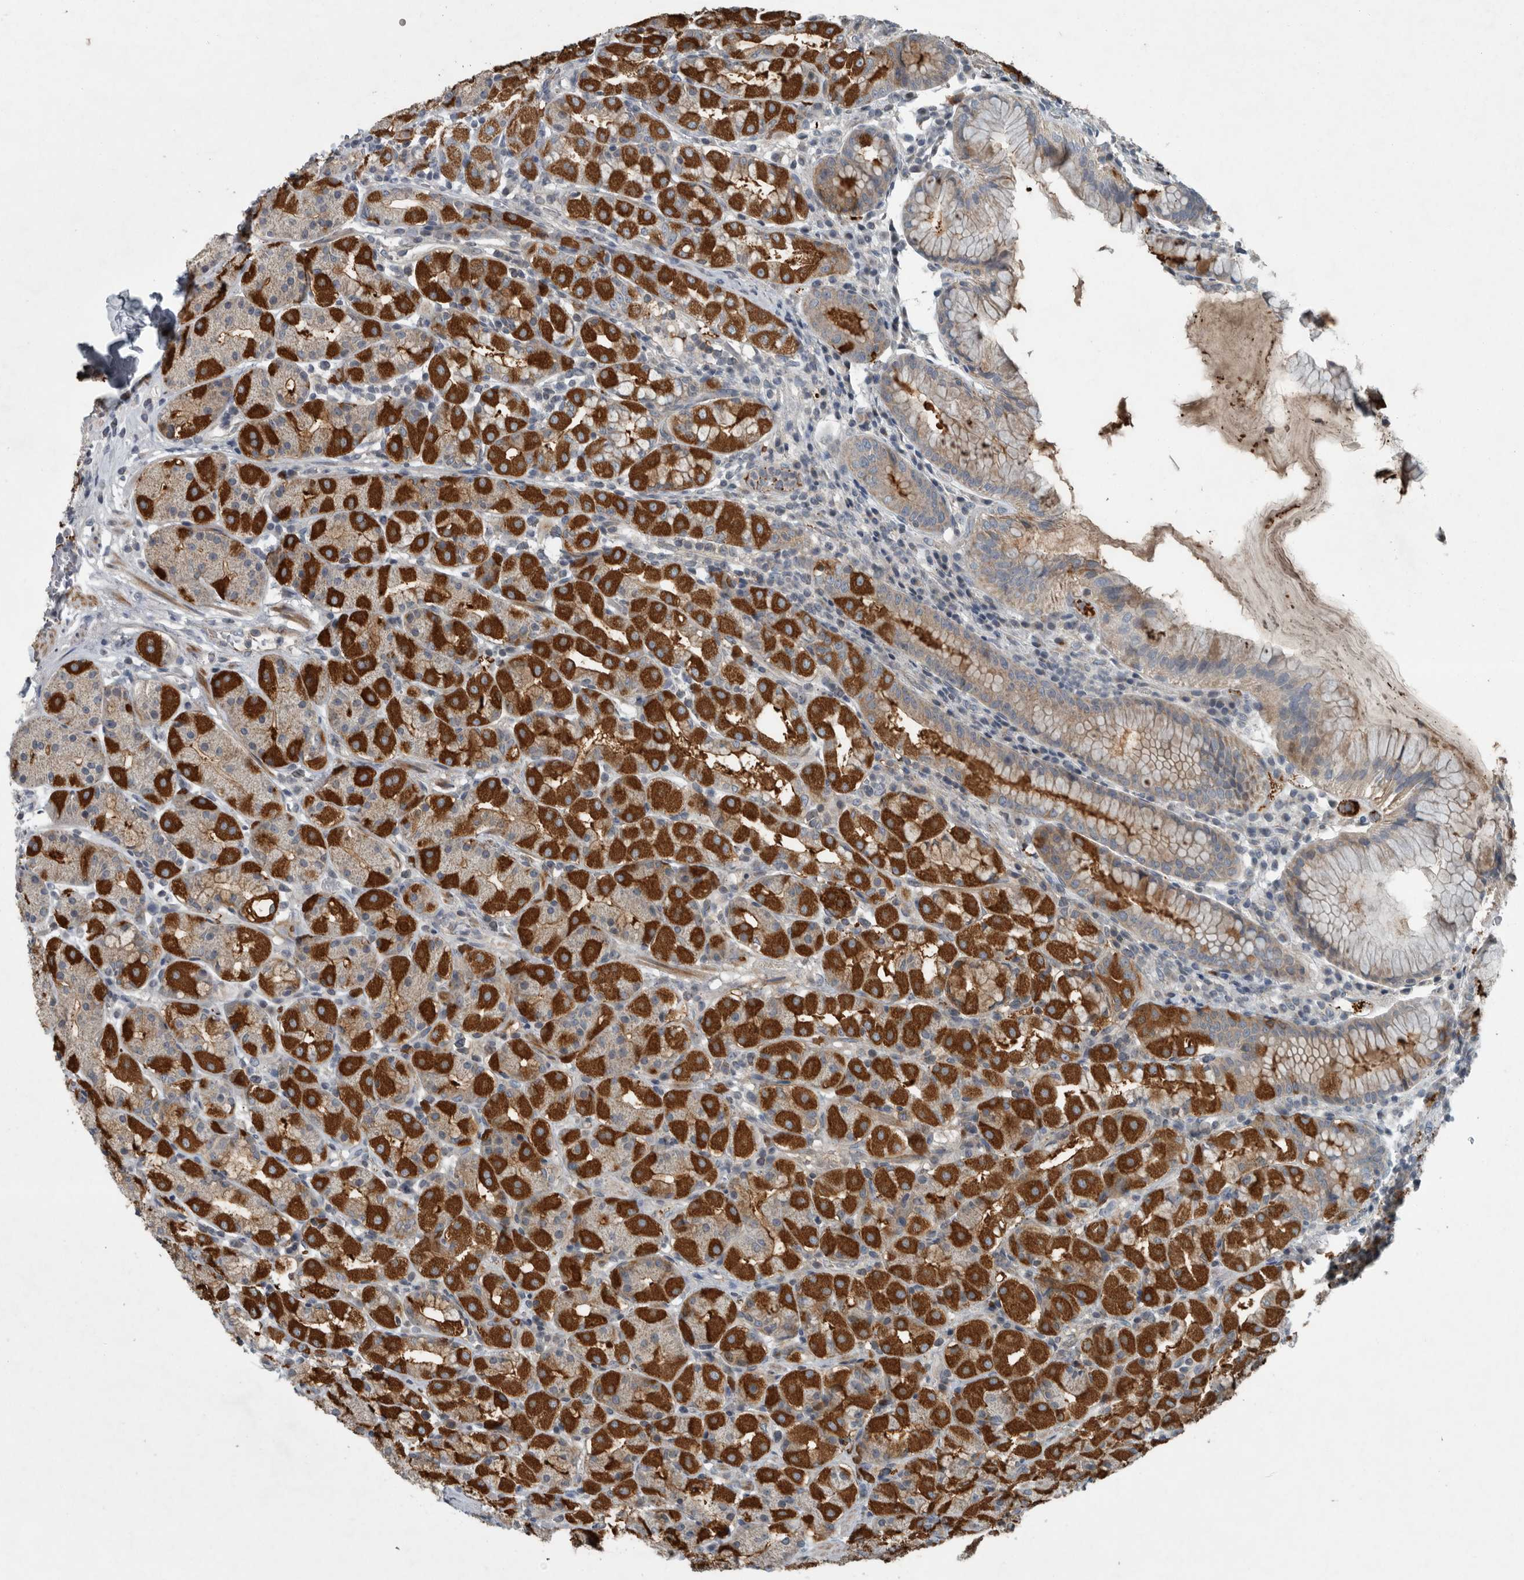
{"staining": {"intensity": "strong", "quantity": "25%-75%", "location": "cytoplasmic/membranous"}, "tissue": "stomach", "cell_type": "Glandular cells", "image_type": "normal", "snomed": [{"axis": "morphology", "description": "Normal tissue, NOS"}, {"axis": "topography", "description": "Stomach, lower"}], "caption": "Strong cytoplasmic/membranous positivity is present in about 25%-75% of glandular cells in unremarkable stomach.", "gene": "MPP3", "patient": {"sex": "female", "age": 56}}